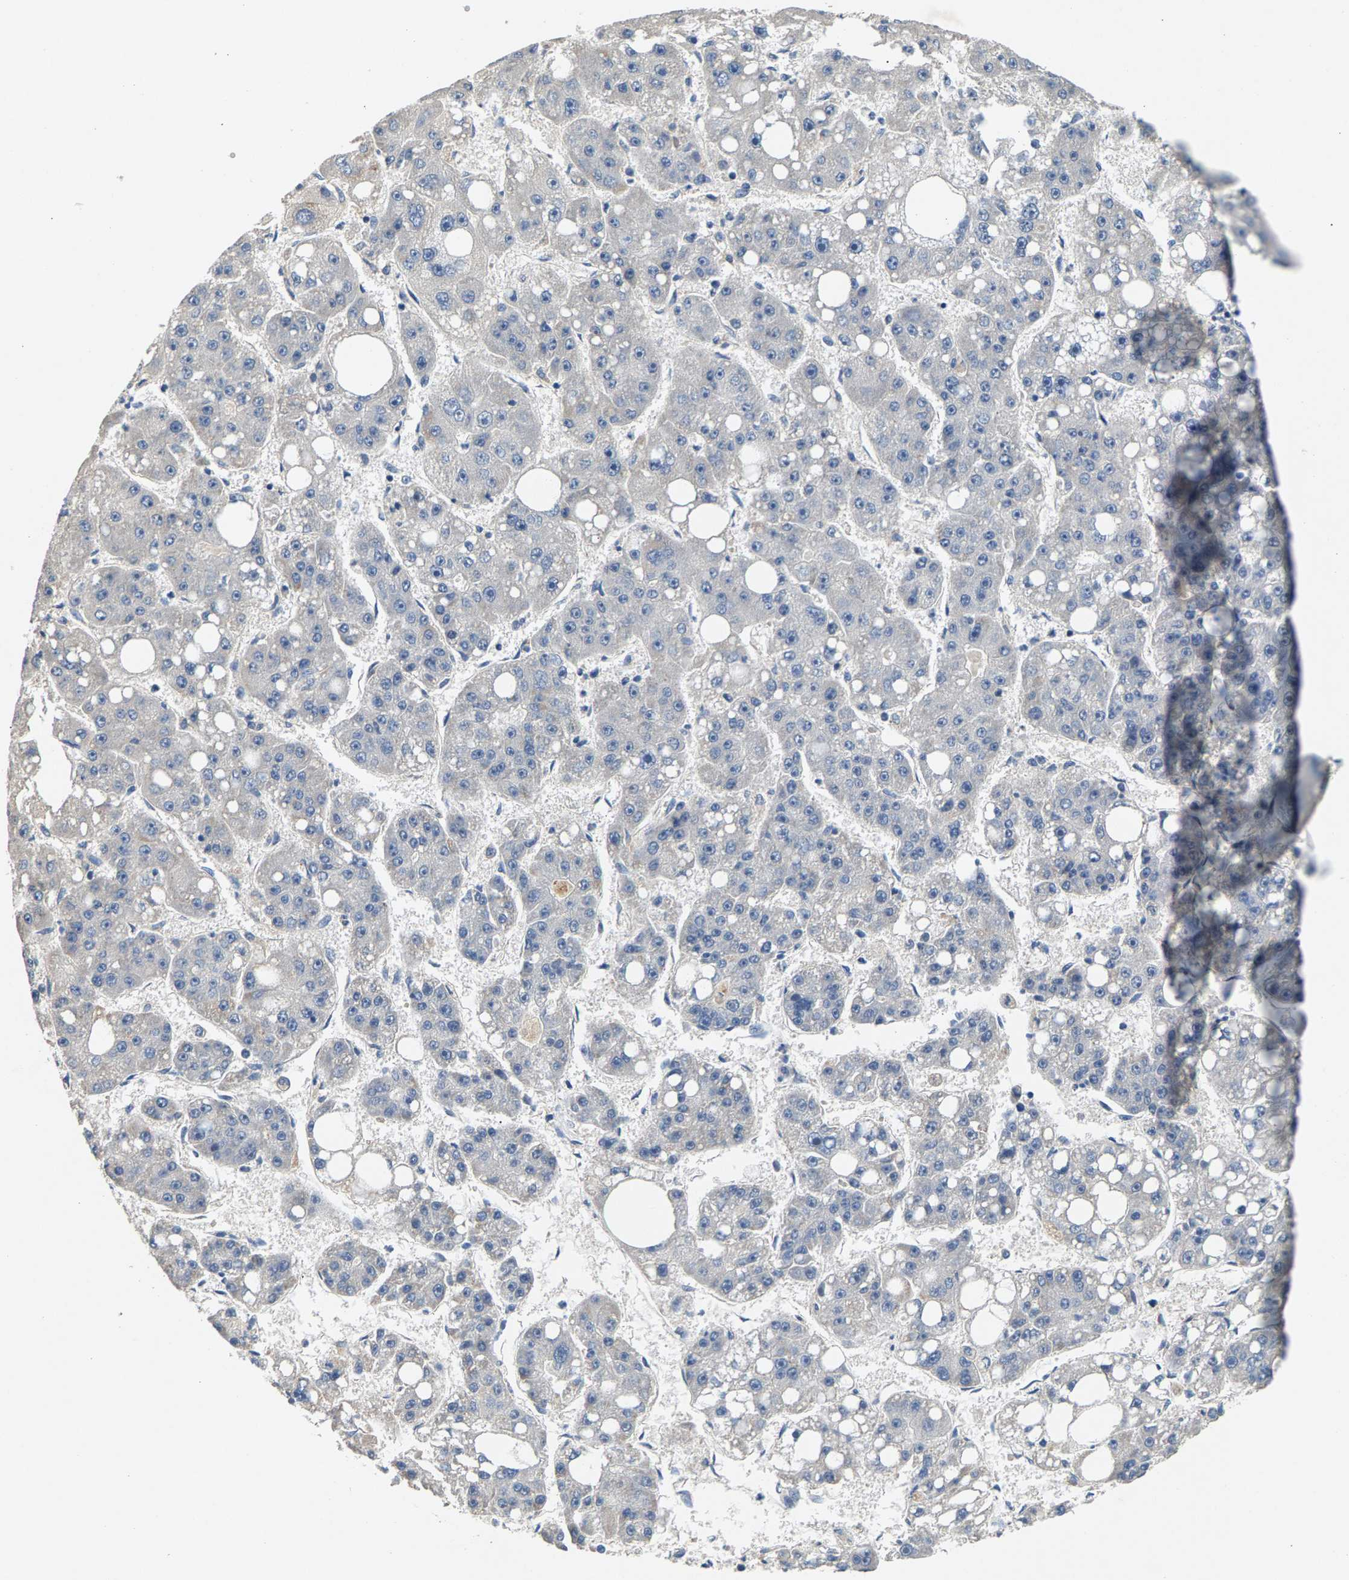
{"staining": {"intensity": "negative", "quantity": "none", "location": "none"}, "tissue": "liver cancer", "cell_type": "Tumor cells", "image_type": "cancer", "snomed": [{"axis": "morphology", "description": "Carcinoma, Hepatocellular, NOS"}, {"axis": "topography", "description": "Liver"}], "caption": "Micrograph shows no protein staining in tumor cells of liver hepatocellular carcinoma tissue. (Brightfield microscopy of DAB (3,3'-diaminobenzidine) immunohistochemistry at high magnification).", "gene": "NT5C", "patient": {"sex": "female", "age": 61}}